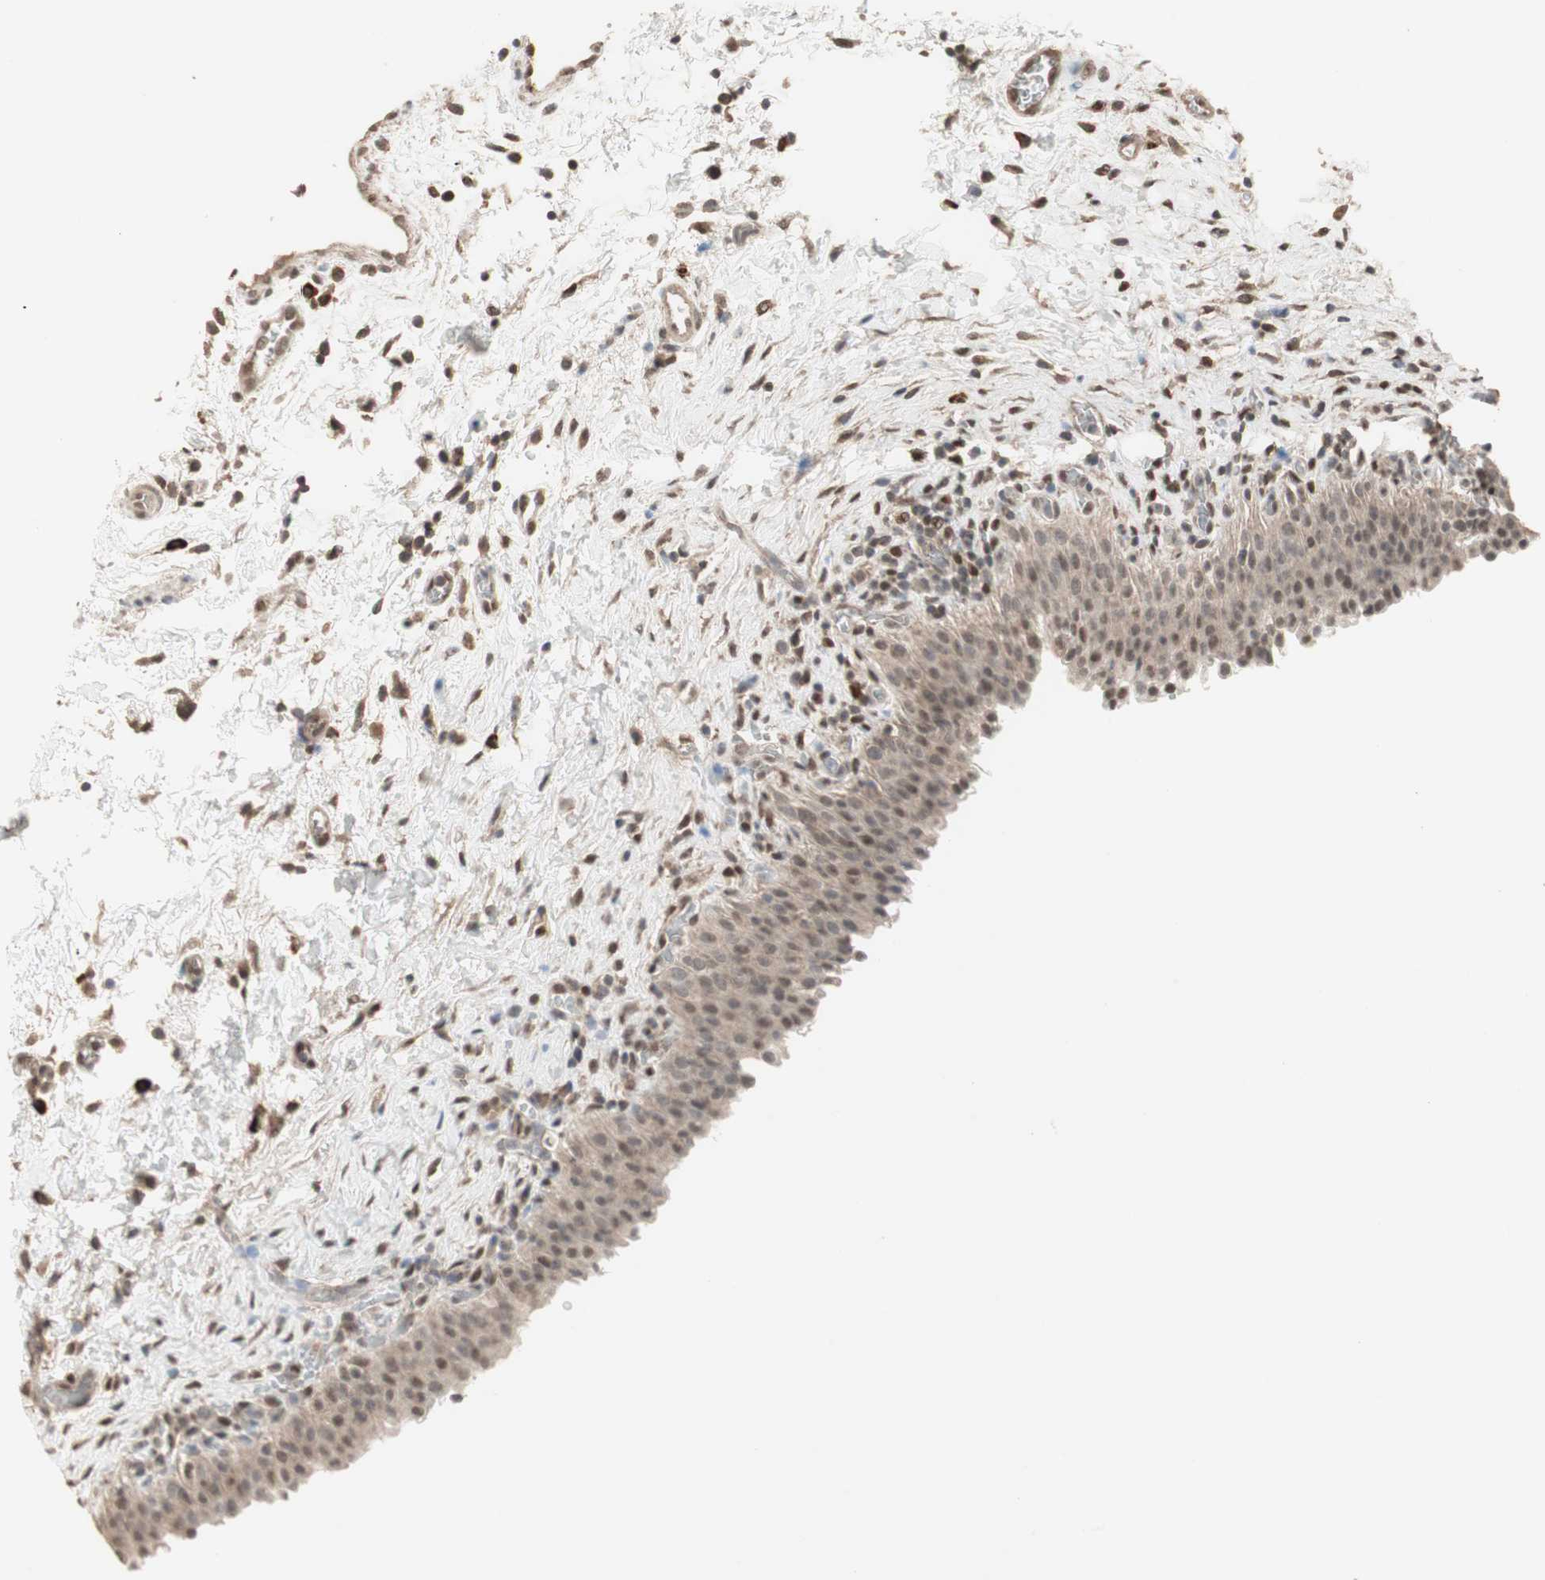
{"staining": {"intensity": "weak", "quantity": ">75%", "location": "cytoplasmic/membranous,nuclear"}, "tissue": "urinary bladder", "cell_type": "Urothelial cells", "image_type": "normal", "snomed": [{"axis": "morphology", "description": "Normal tissue, NOS"}, {"axis": "topography", "description": "Urinary bladder"}], "caption": "This micrograph shows normal urinary bladder stained with immunohistochemistry to label a protein in brown. The cytoplasmic/membranous,nuclear of urothelial cells show weak positivity for the protein. Nuclei are counter-stained blue.", "gene": "ZHX2", "patient": {"sex": "male", "age": 51}}